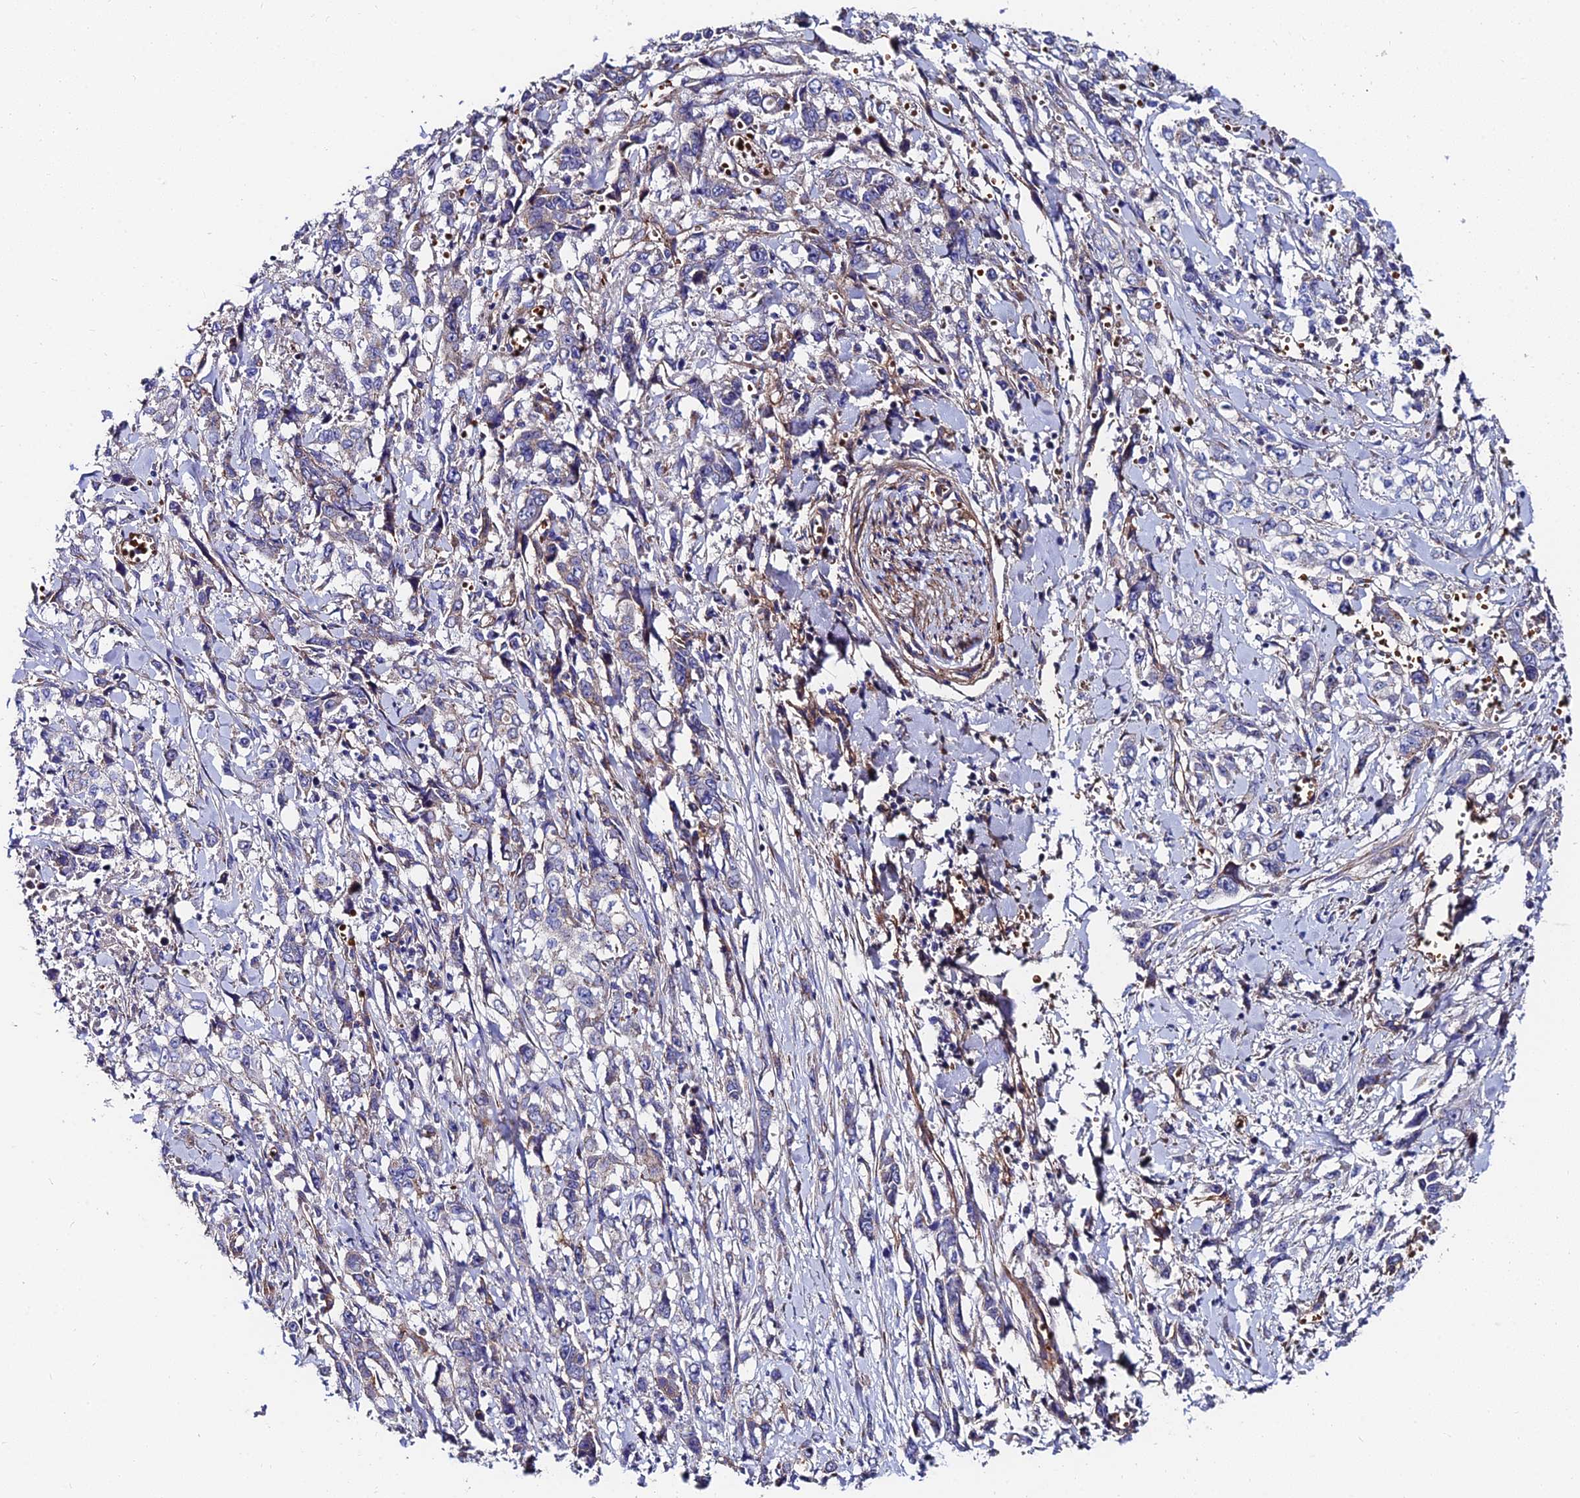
{"staining": {"intensity": "negative", "quantity": "none", "location": "none"}, "tissue": "stomach cancer", "cell_type": "Tumor cells", "image_type": "cancer", "snomed": [{"axis": "morphology", "description": "Adenocarcinoma, NOS"}, {"axis": "topography", "description": "Stomach, upper"}], "caption": "This is an immunohistochemistry (IHC) micrograph of human stomach cancer (adenocarcinoma). There is no expression in tumor cells.", "gene": "ADGRF3", "patient": {"sex": "male", "age": 62}}